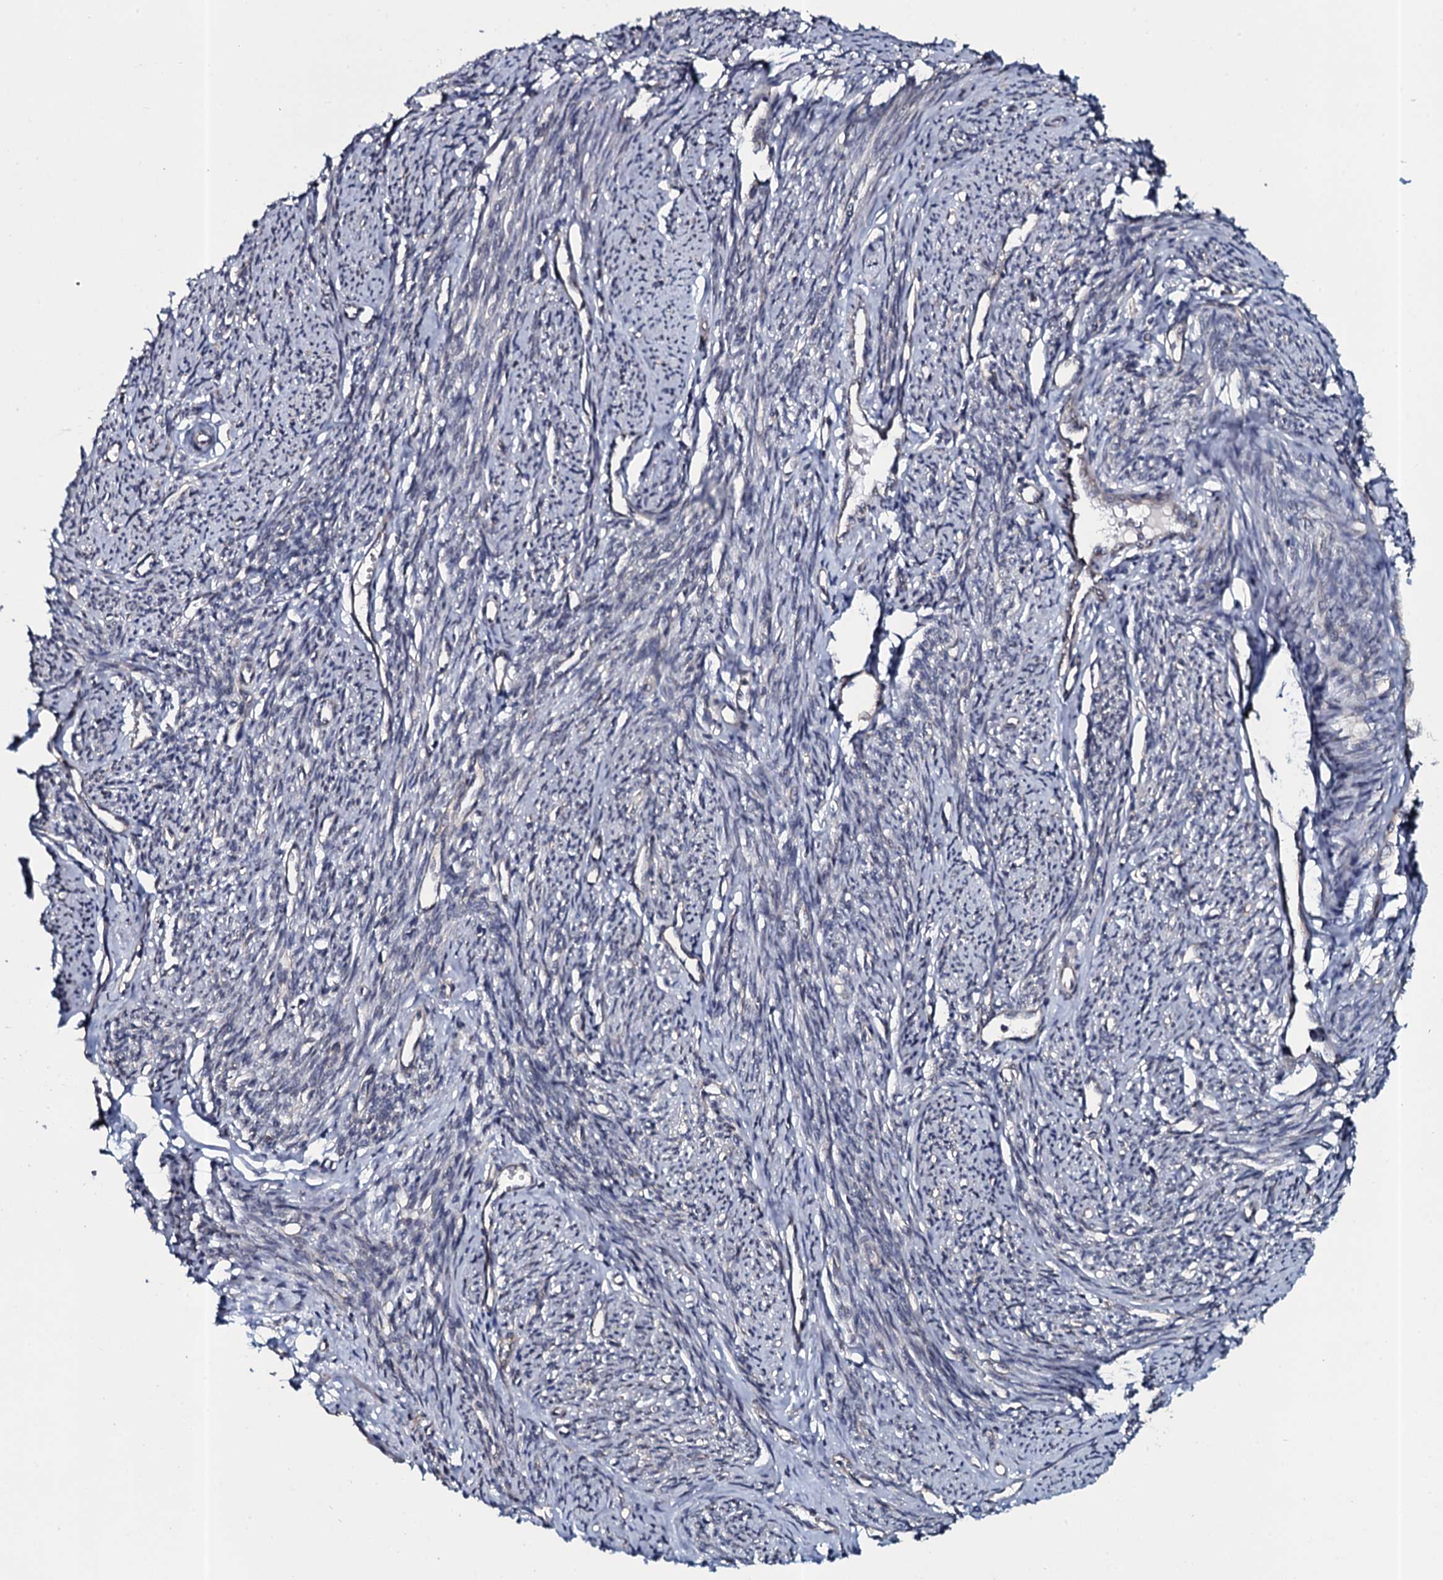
{"staining": {"intensity": "moderate", "quantity": "25%-75%", "location": "cytoplasmic/membranous"}, "tissue": "smooth muscle", "cell_type": "Smooth muscle cells", "image_type": "normal", "snomed": [{"axis": "morphology", "description": "Normal tissue, NOS"}, {"axis": "topography", "description": "Smooth muscle"}, {"axis": "topography", "description": "Uterus"}], "caption": "Normal smooth muscle reveals moderate cytoplasmic/membranous staining in approximately 25%-75% of smooth muscle cells.", "gene": "TMEM151A", "patient": {"sex": "female", "age": 59}}